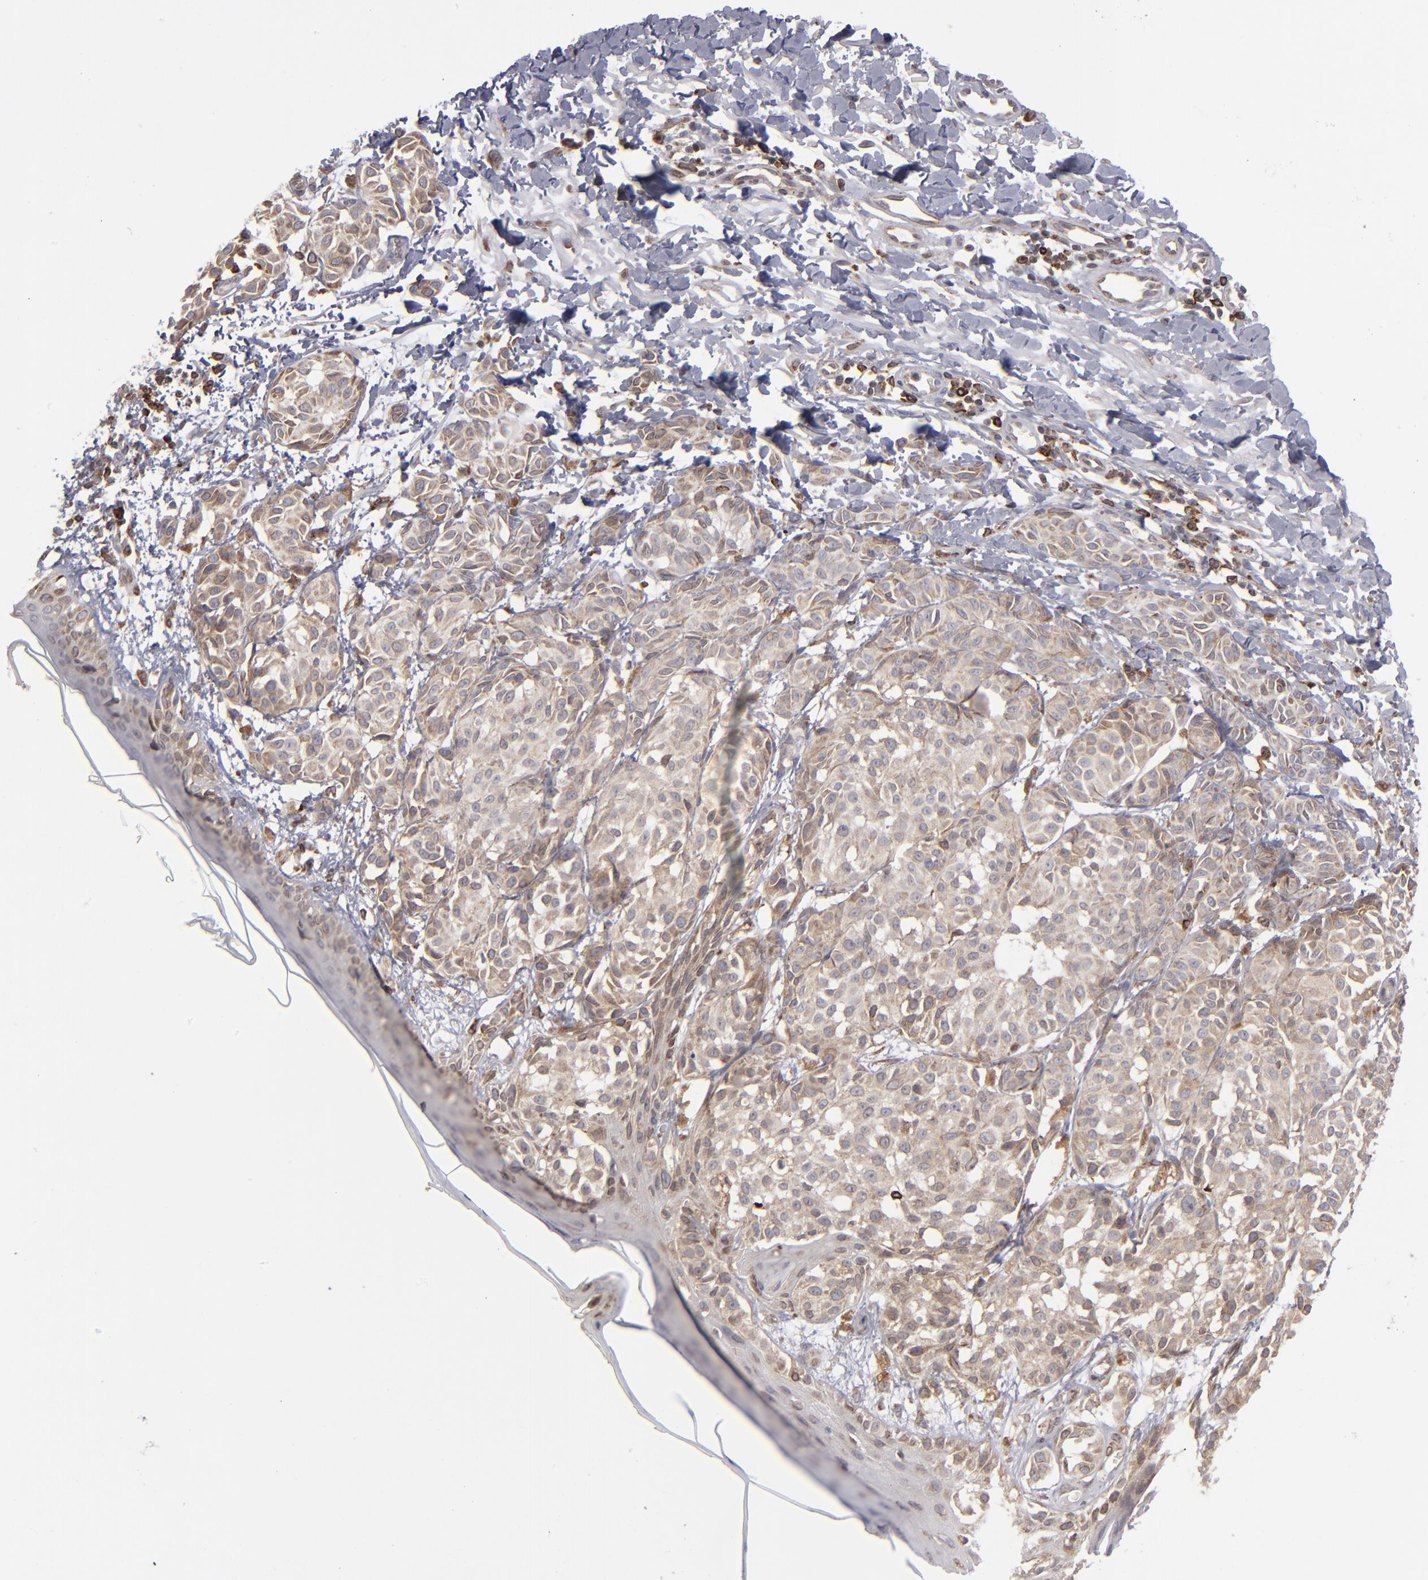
{"staining": {"intensity": "moderate", "quantity": ">75%", "location": "cytoplasmic/membranous"}, "tissue": "melanoma", "cell_type": "Tumor cells", "image_type": "cancer", "snomed": [{"axis": "morphology", "description": "Malignant melanoma, NOS"}, {"axis": "topography", "description": "Skin"}], "caption": "A medium amount of moderate cytoplasmic/membranous expression is seen in approximately >75% of tumor cells in melanoma tissue.", "gene": "TMX1", "patient": {"sex": "male", "age": 76}}